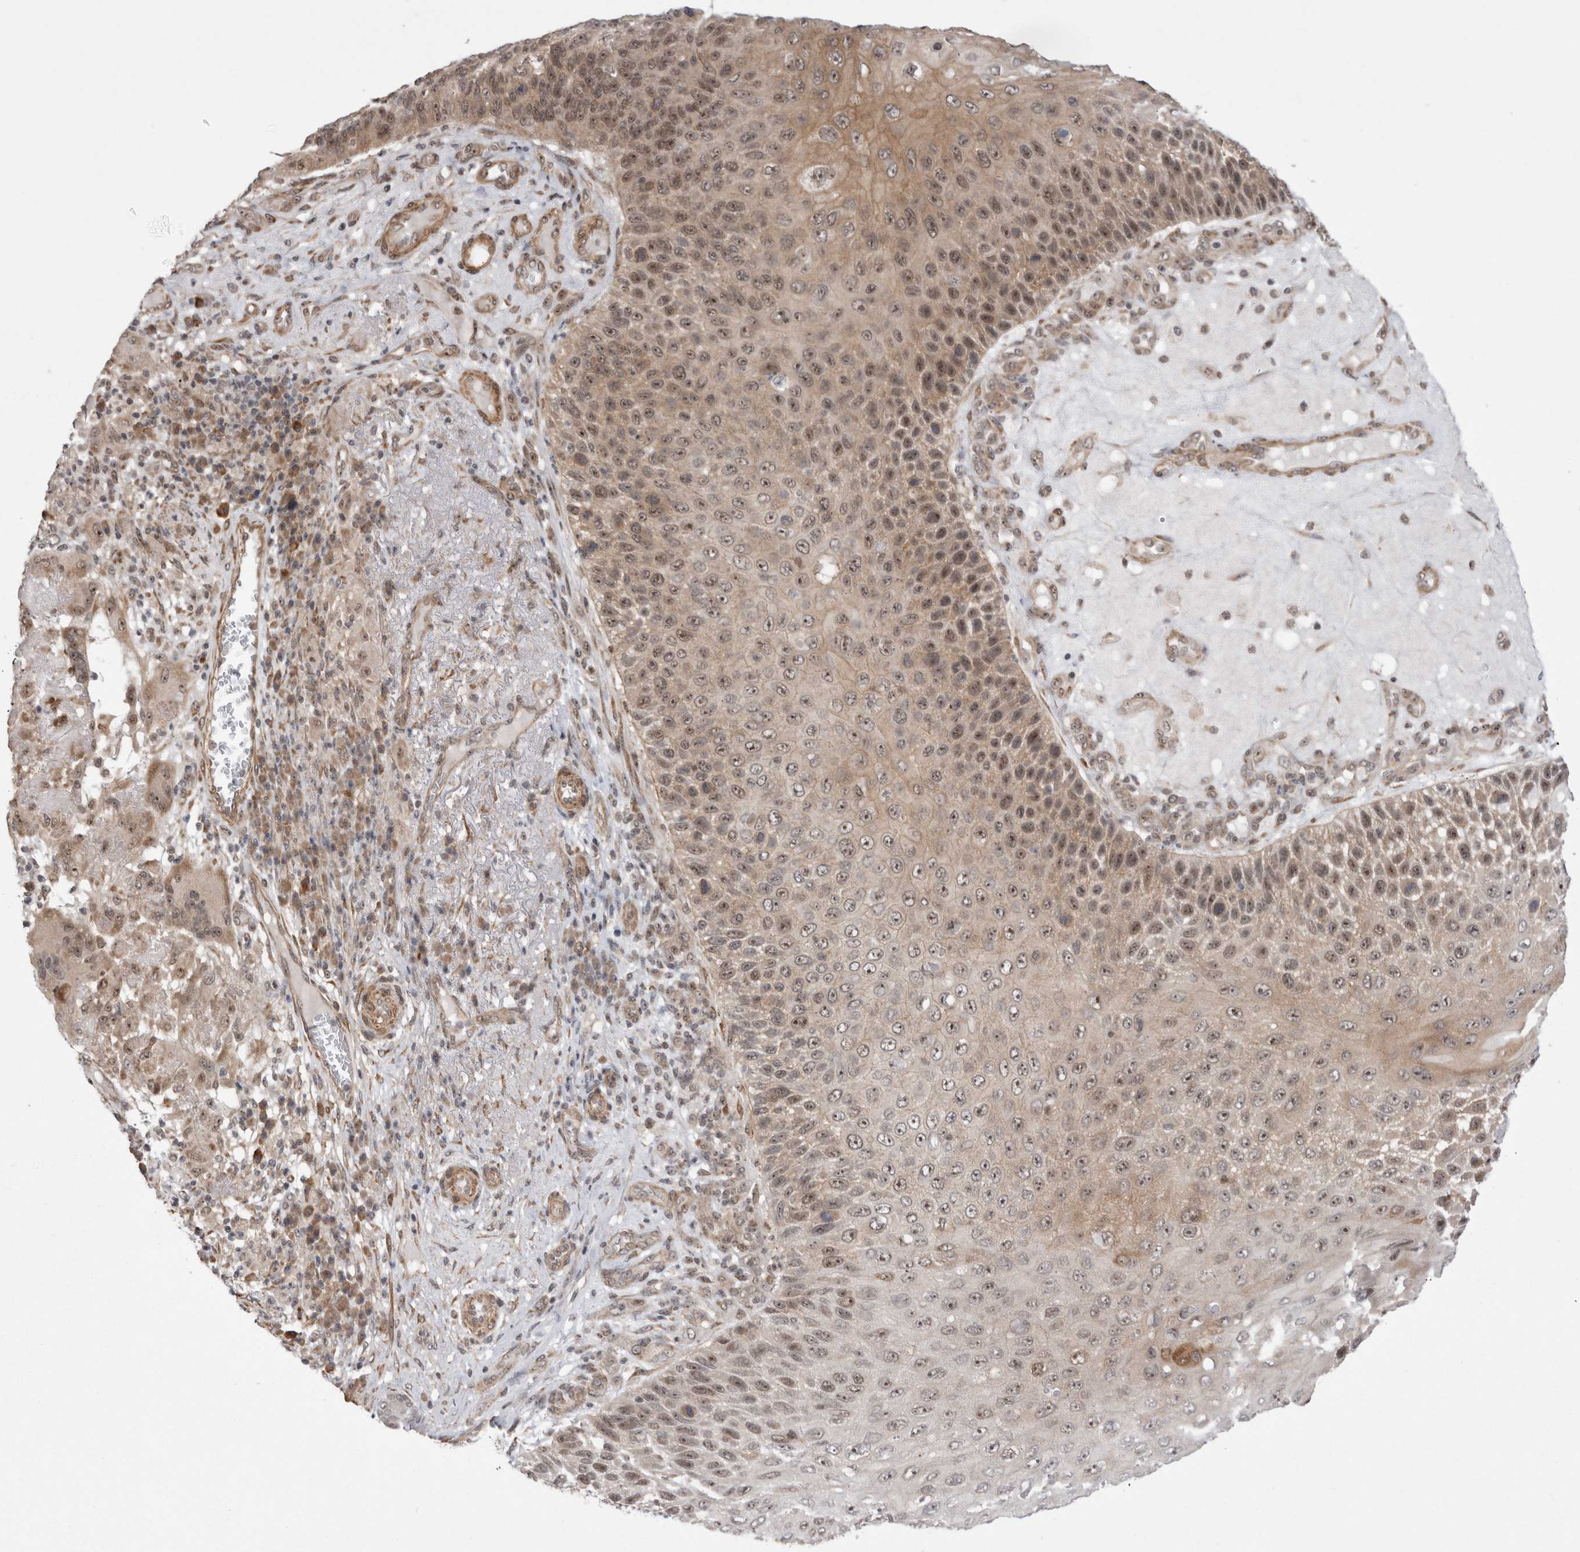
{"staining": {"intensity": "moderate", "quantity": ">75%", "location": "cytoplasmic/membranous,nuclear"}, "tissue": "skin cancer", "cell_type": "Tumor cells", "image_type": "cancer", "snomed": [{"axis": "morphology", "description": "Squamous cell carcinoma, NOS"}, {"axis": "topography", "description": "Skin"}], "caption": "DAB (3,3'-diaminobenzidine) immunohistochemical staining of squamous cell carcinoma (skin) demonstrates moderate cytoplasmic/membranous and nuclear protein staining in approximately >75% of tumor cells.", "gene": "EXOSC4", "patient": {"sex": "female", "age": 88}}